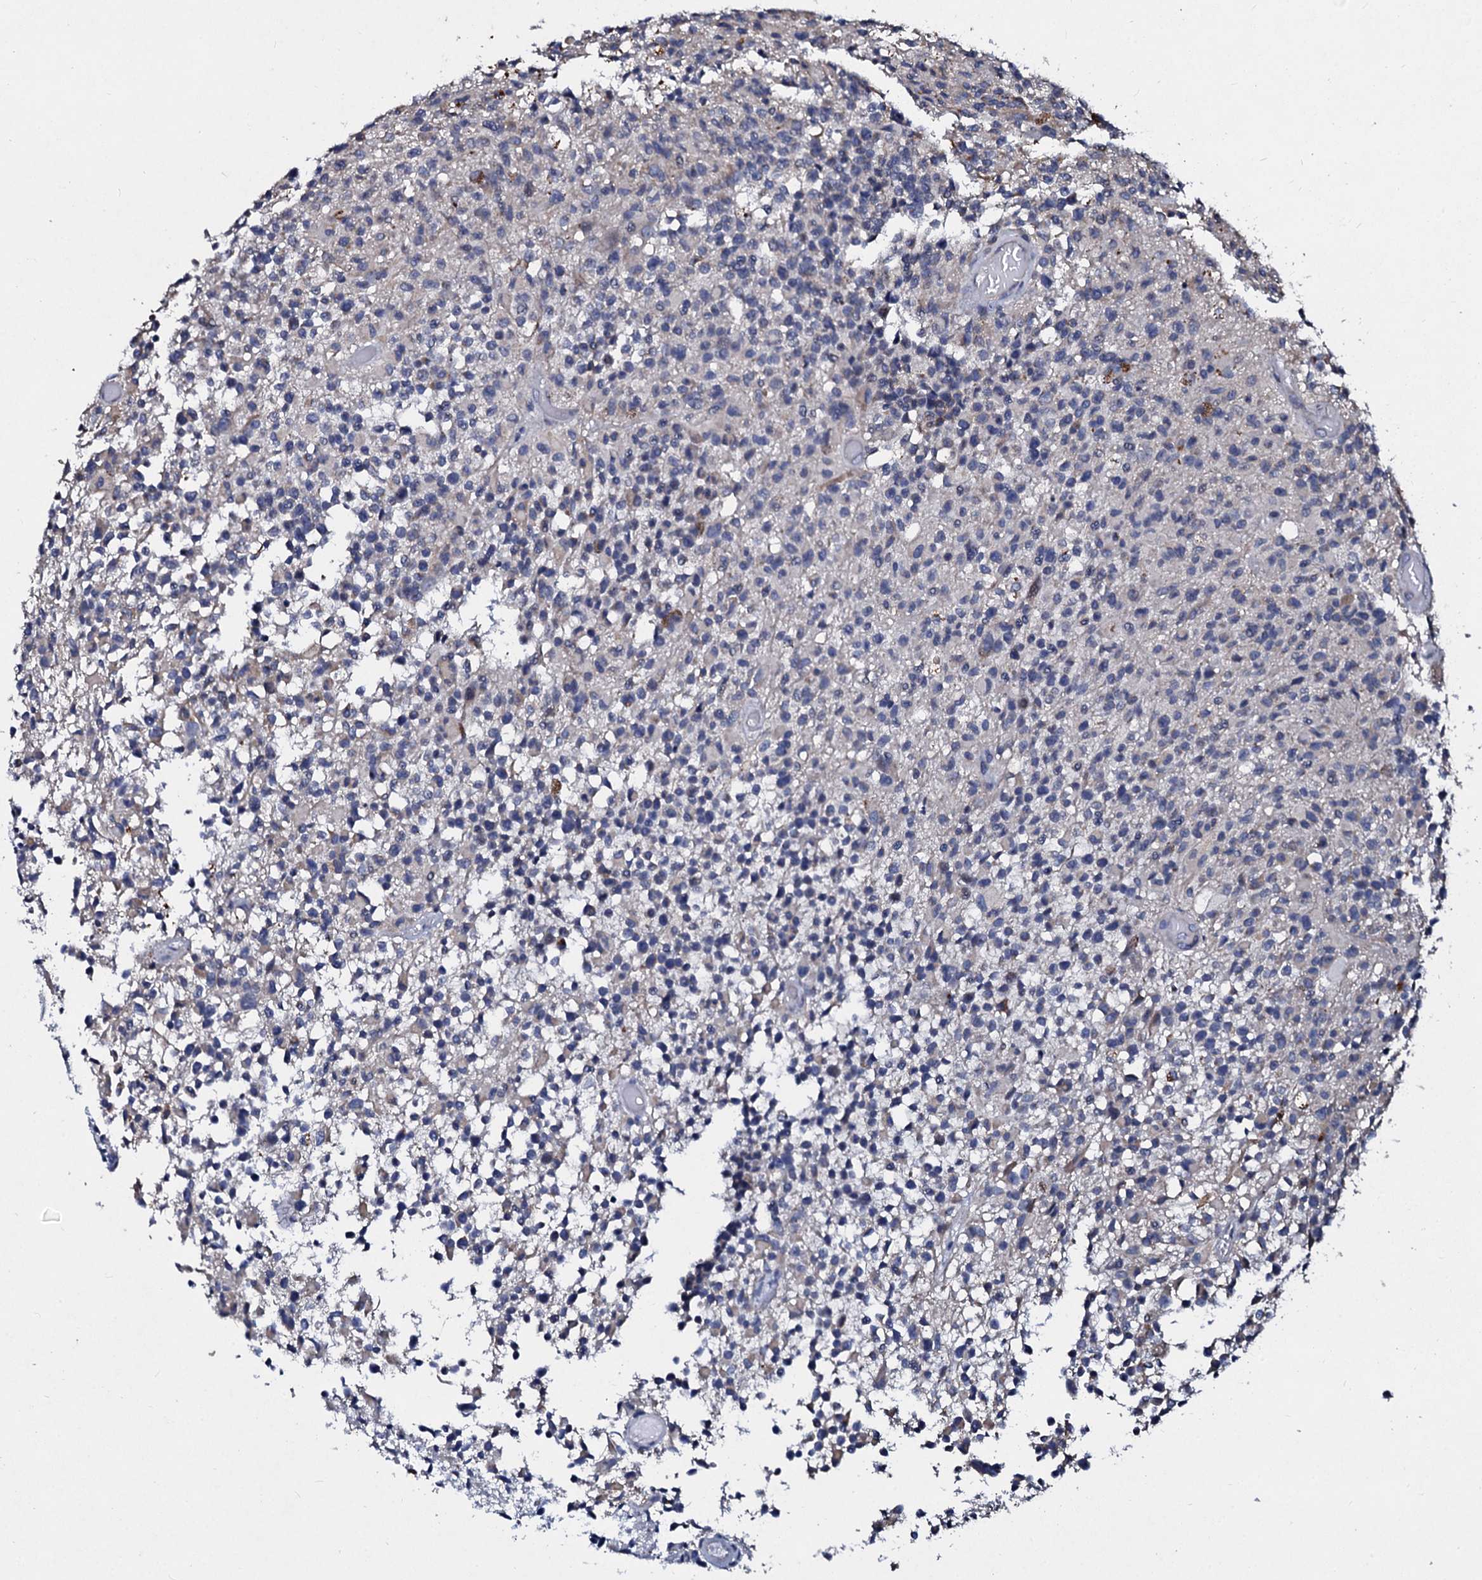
{"staining": {"intensity": "negative", "quantity": "none", "location": "none"}, "tissue": "glioma", "cell_type": "Tumor cells", "image_type": "cancer", "snomed": [{"axis": "morphology", "description": "Glioma, malignant, High grade"}, {"axis": "morphology", "description": "Glioblastoma, NOS"}, {"axis": "topography", "description": "Brain"}], "caption": "Tumor cells show no significant protein expression in glioma.", "gene": "SLC37A4", "patient": {"sex": "male", "age": 60}}